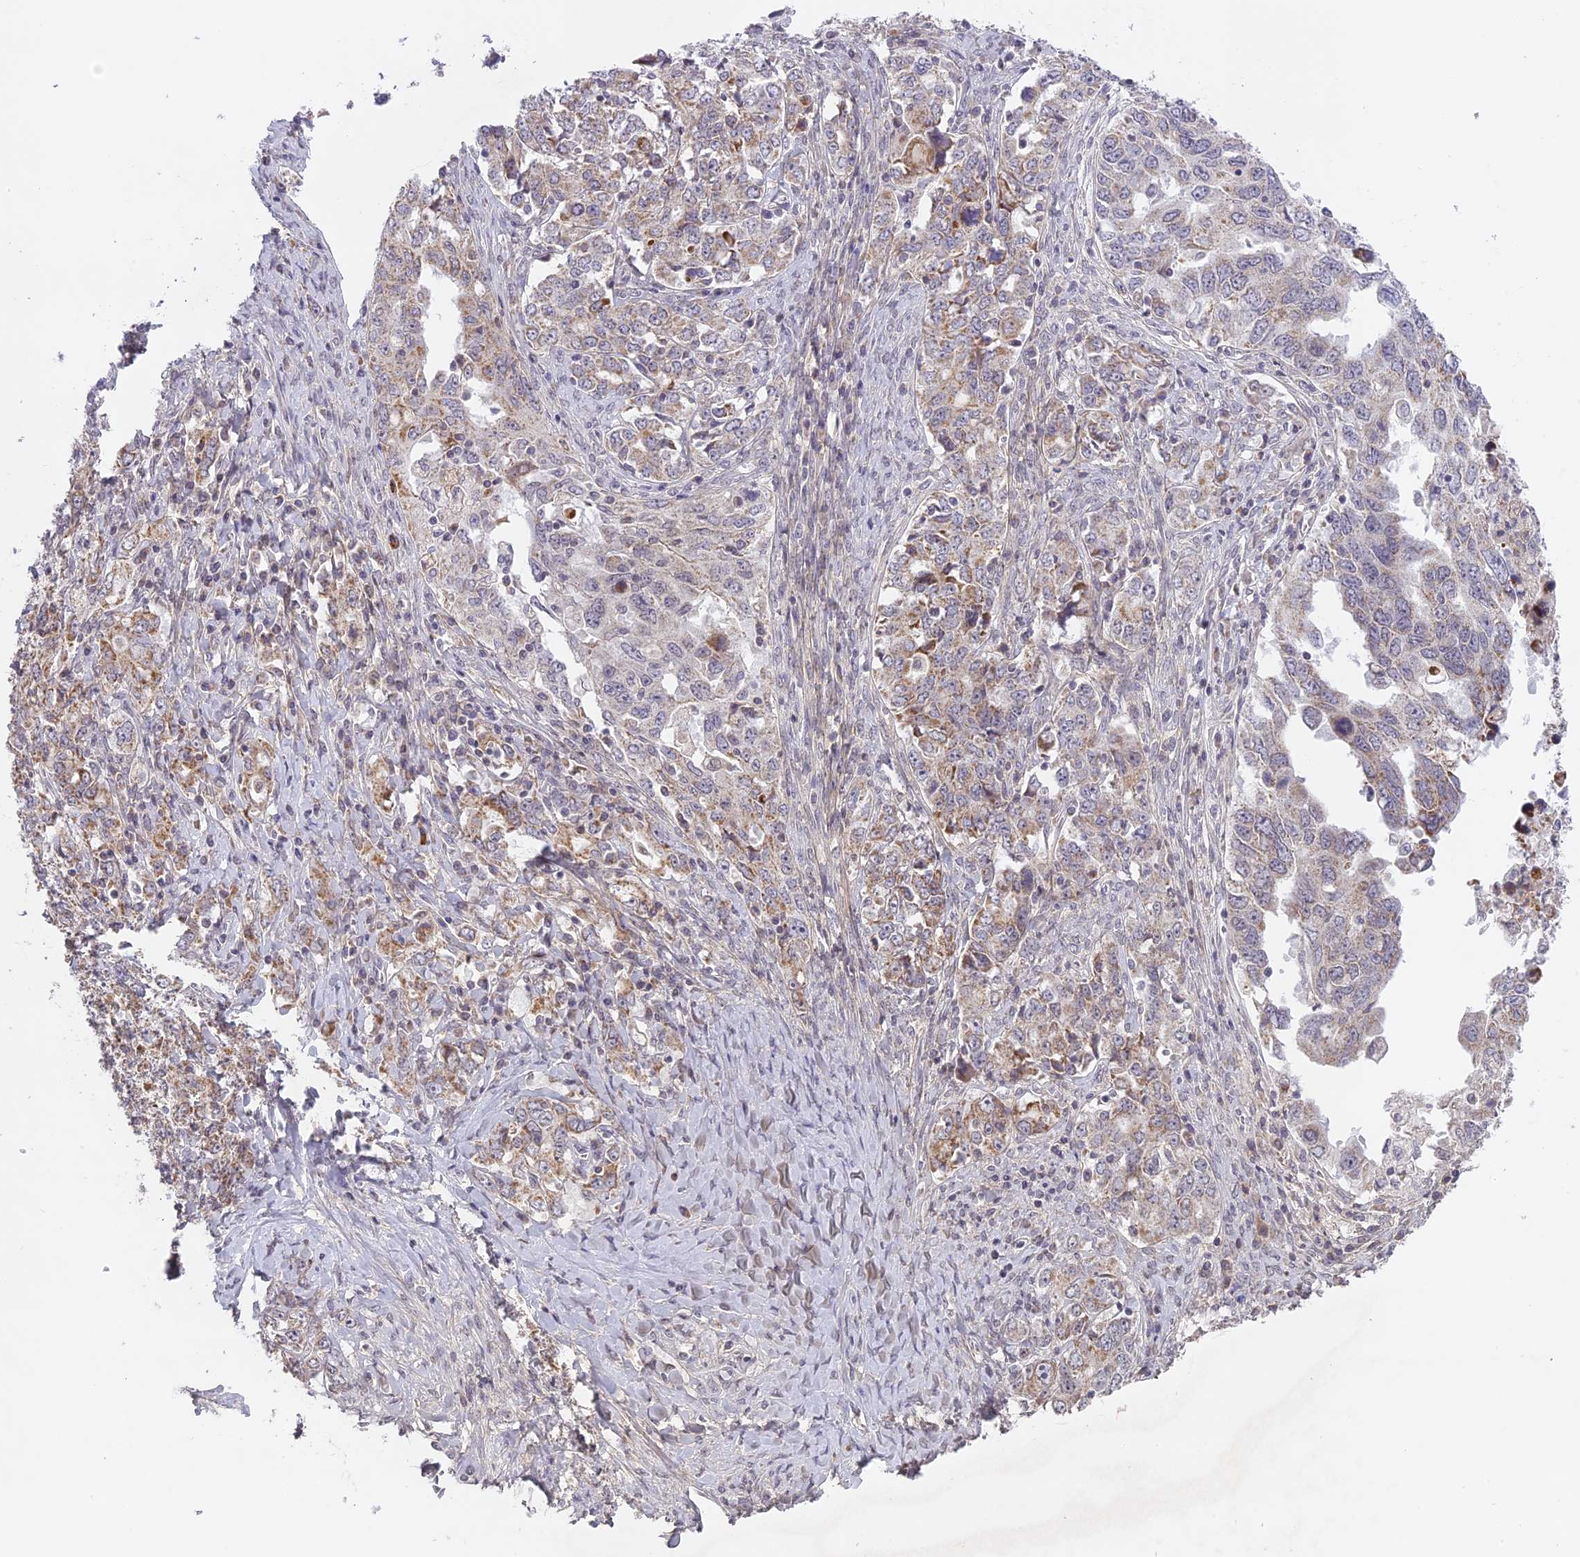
{"staining": {"intensity": "moderate", "quantity": "25%-75%", "location": "cytoplasmic/membranous"}, "tissue": "ovarian cancer", "cell_type": "Tumor cells", "image_type": "cancer", "snomed": [{"axis": "morphology", "description": "Carcinoma, endometroid"}, {"axis": "topography", "description": "Ovary"}], "caption": "Endometroid carcinoma (ovarian) tissue displays moderate cytoplasmic/membranous staining in approximately 25%-75% of tumor cells, visualized by immunohistochemistry.", "gene": "ERG28", "patient": {"sex": "female", "age": 62}}